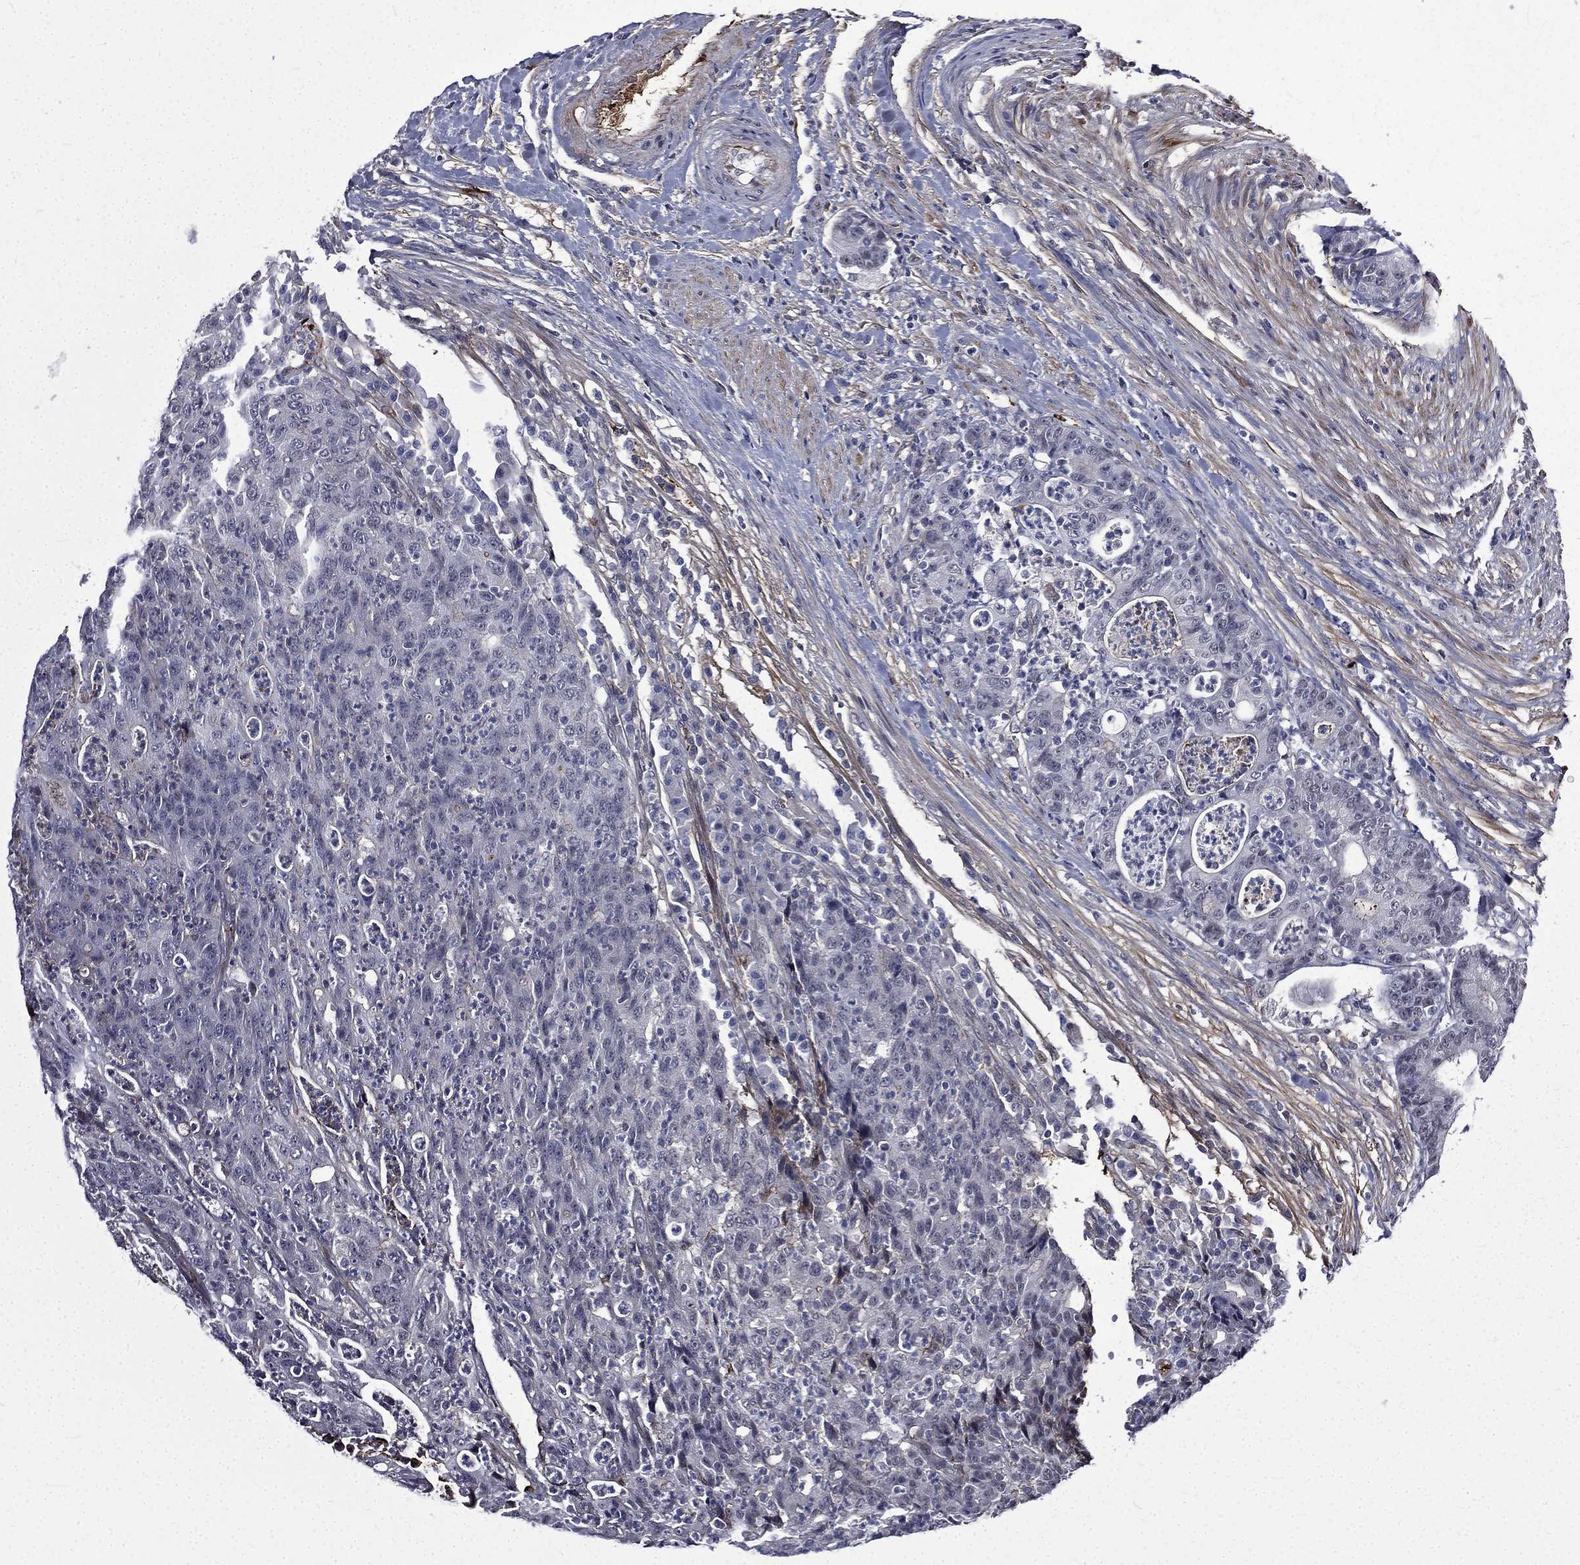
{"staining": {"intensity": "negative", "quantity": "none", "location": "none"}, "tissue": "colorectal cancer", "cell_type": "Tumor cells", "image_type": "cancer", "snomed": [{"axis": "morphology", "description": "Adenocarcinoma, NOS"}, {"axis": "topography", "description": "Colon"}], "caption": "Immunohistochemical staining of colorectal adenocarcinoma exhibits no significant staining in tumor cells.", "gene": "FGG", "patient": {"sex": "male", "age": 70}}